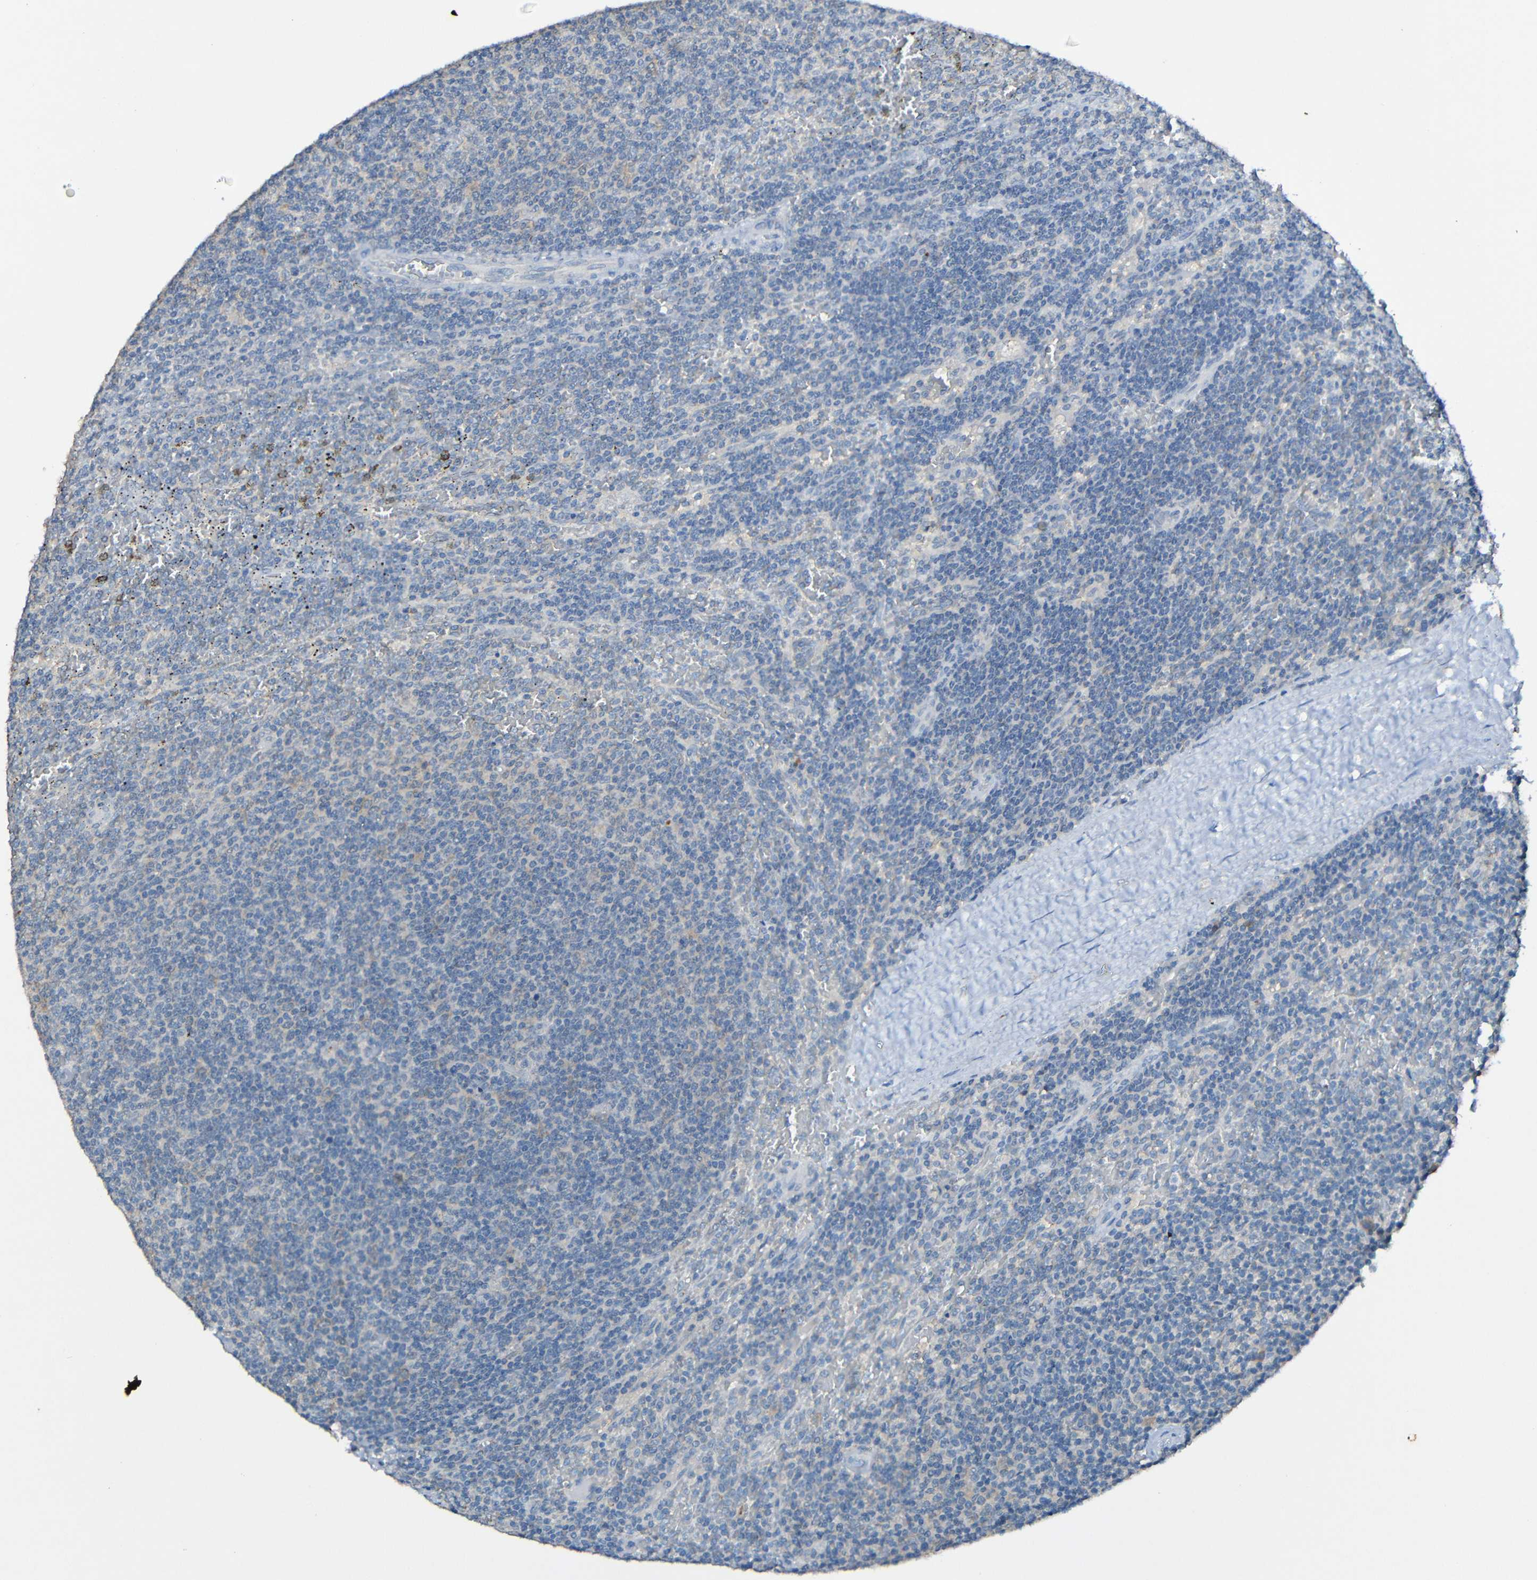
{"staining": {"intensity": "weak", "quantity": "<25%", "location": "cytoplasmic/membranous"}, "tissue": "lymphoma", "cell_type": "Tumor cells", "image_type": "cancer", "snomed": [{"axis": "morphology", "description": "Malignant lymphoma, non-Hodgkin's type, Low grade"}, {"axis": "topography", "description": "Spleen"}], "caption": "Immunohistochemistry (IHC) image of malignant lymphoma, non-Hodgkin's type (low-grade) stained for a protein (brown), which exhibits no positivity in tumor cells.", "gene": "LRRC70", "patient": {"sex": "female", "age": 50}}